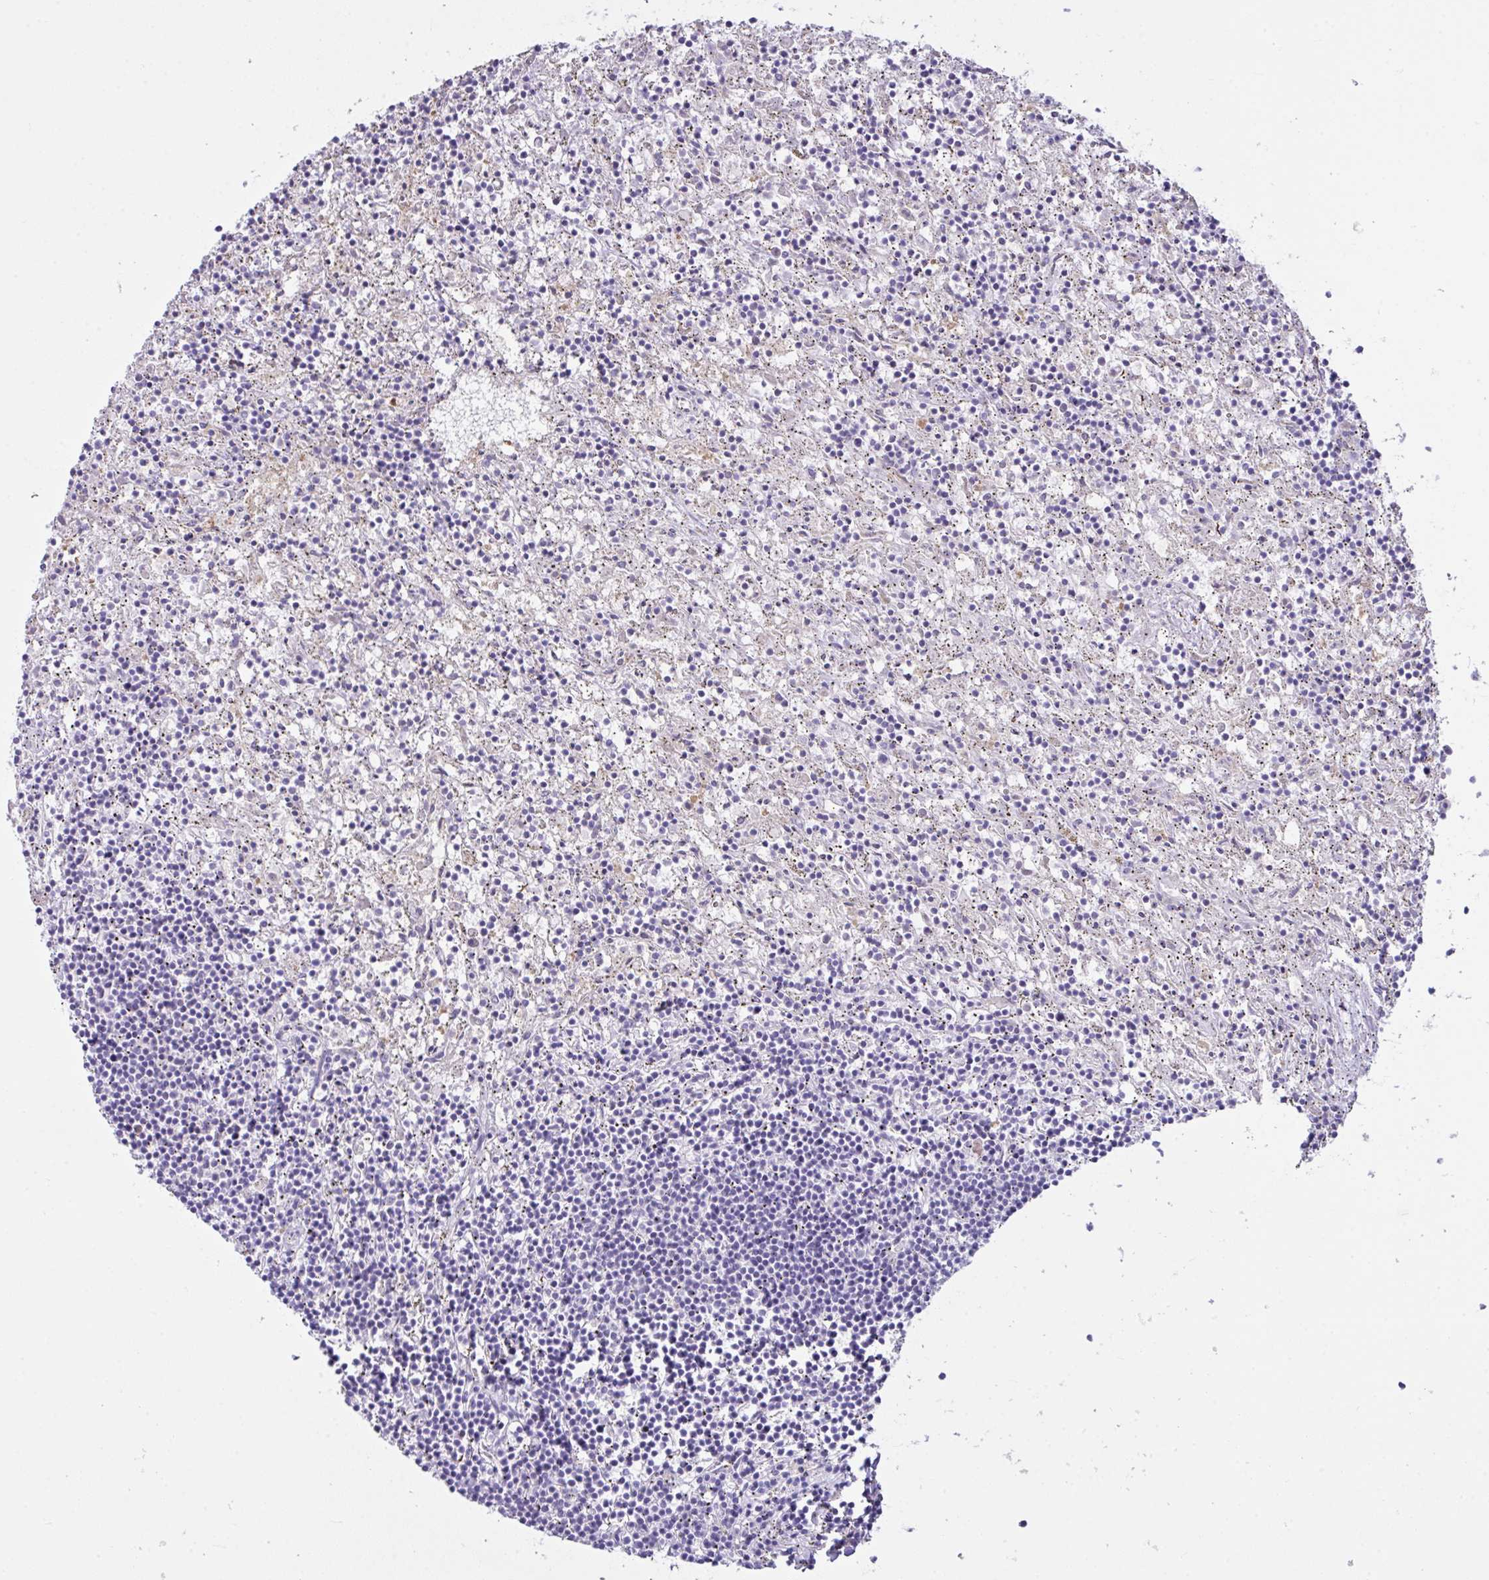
{"staining": {"intensity": "negative", "quantity": "none", "location": "none"}, "tissue": "lymphoma", "cell_type": "Tumor cells", "image_type": "cancer", "snomed": [{"axis": "morphology", "description": "Malignant lymphoma, non-Hodgkin's type, Low grade"}, {"axis": "topography", "description": "Spleen"}], "caption": "DAB immunohistochemical staining of human lymphoma exhibits no significant expression in tumor cells.", "gene": "D2HGDH", "patient": {"sex": "male", "age": 76}}